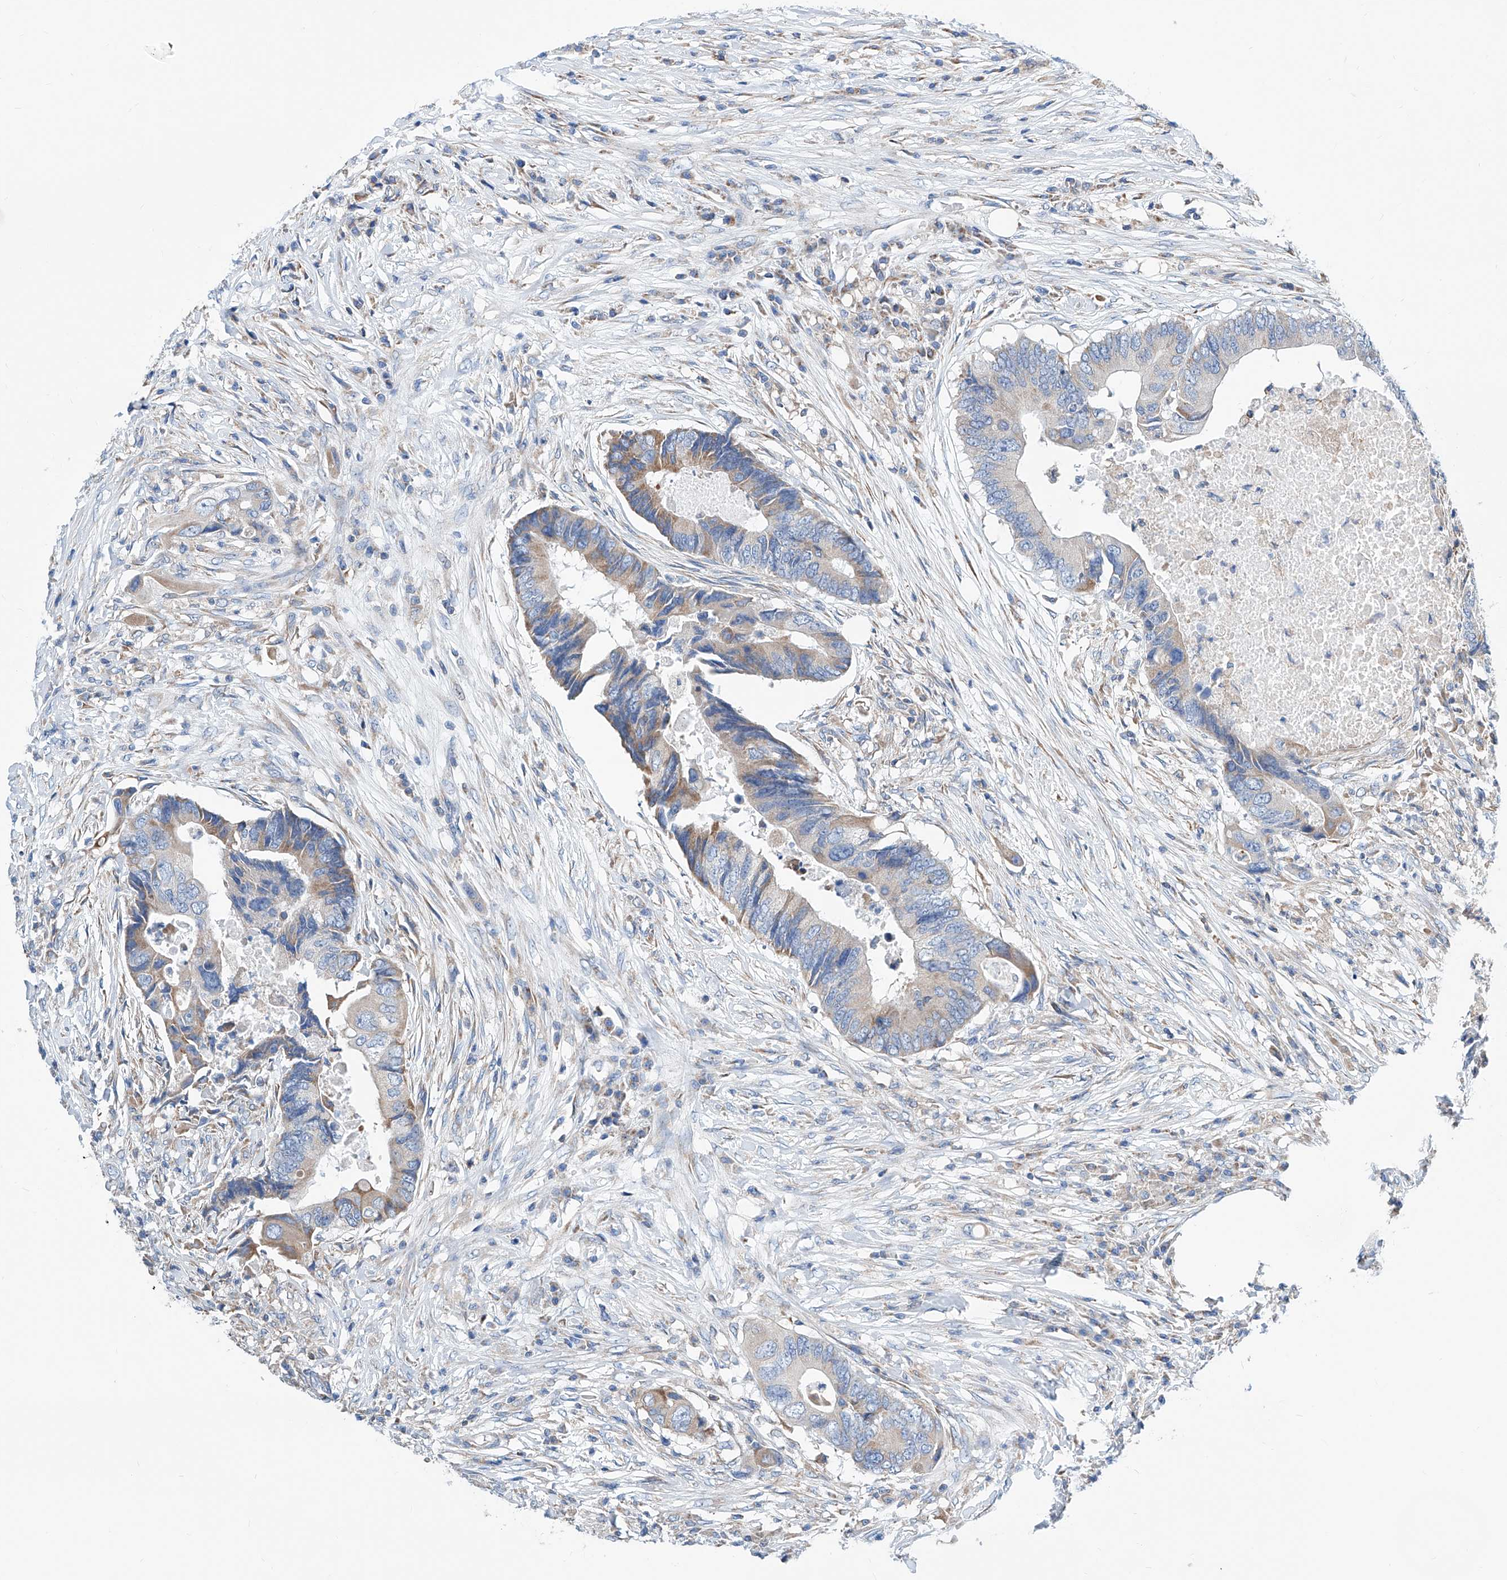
{"staining": {"intensity": "weak", "quantity": "<25%", "location": "cytoplasmic/membranous"}, "tissue": "colorectal cancer", "cell_type": "Tumor cells", "image_type": "cancer", "snomed": [{"axis": "morphology", "description": "Adenocarcinoma, NOS"}, {"axis": "topography", "description": "Colon"}], "caption": "This micrograph is of colorectal adenocarcinoma stained with immunohistochemistry (IHC) to label a protein in brown with the nuclei are counter-stained blue. There is no staining in tumor cells. (DAB IHC, high magnification).", "gene": "MAD2L1", "patient": {"sex": "male", "age": 71}}